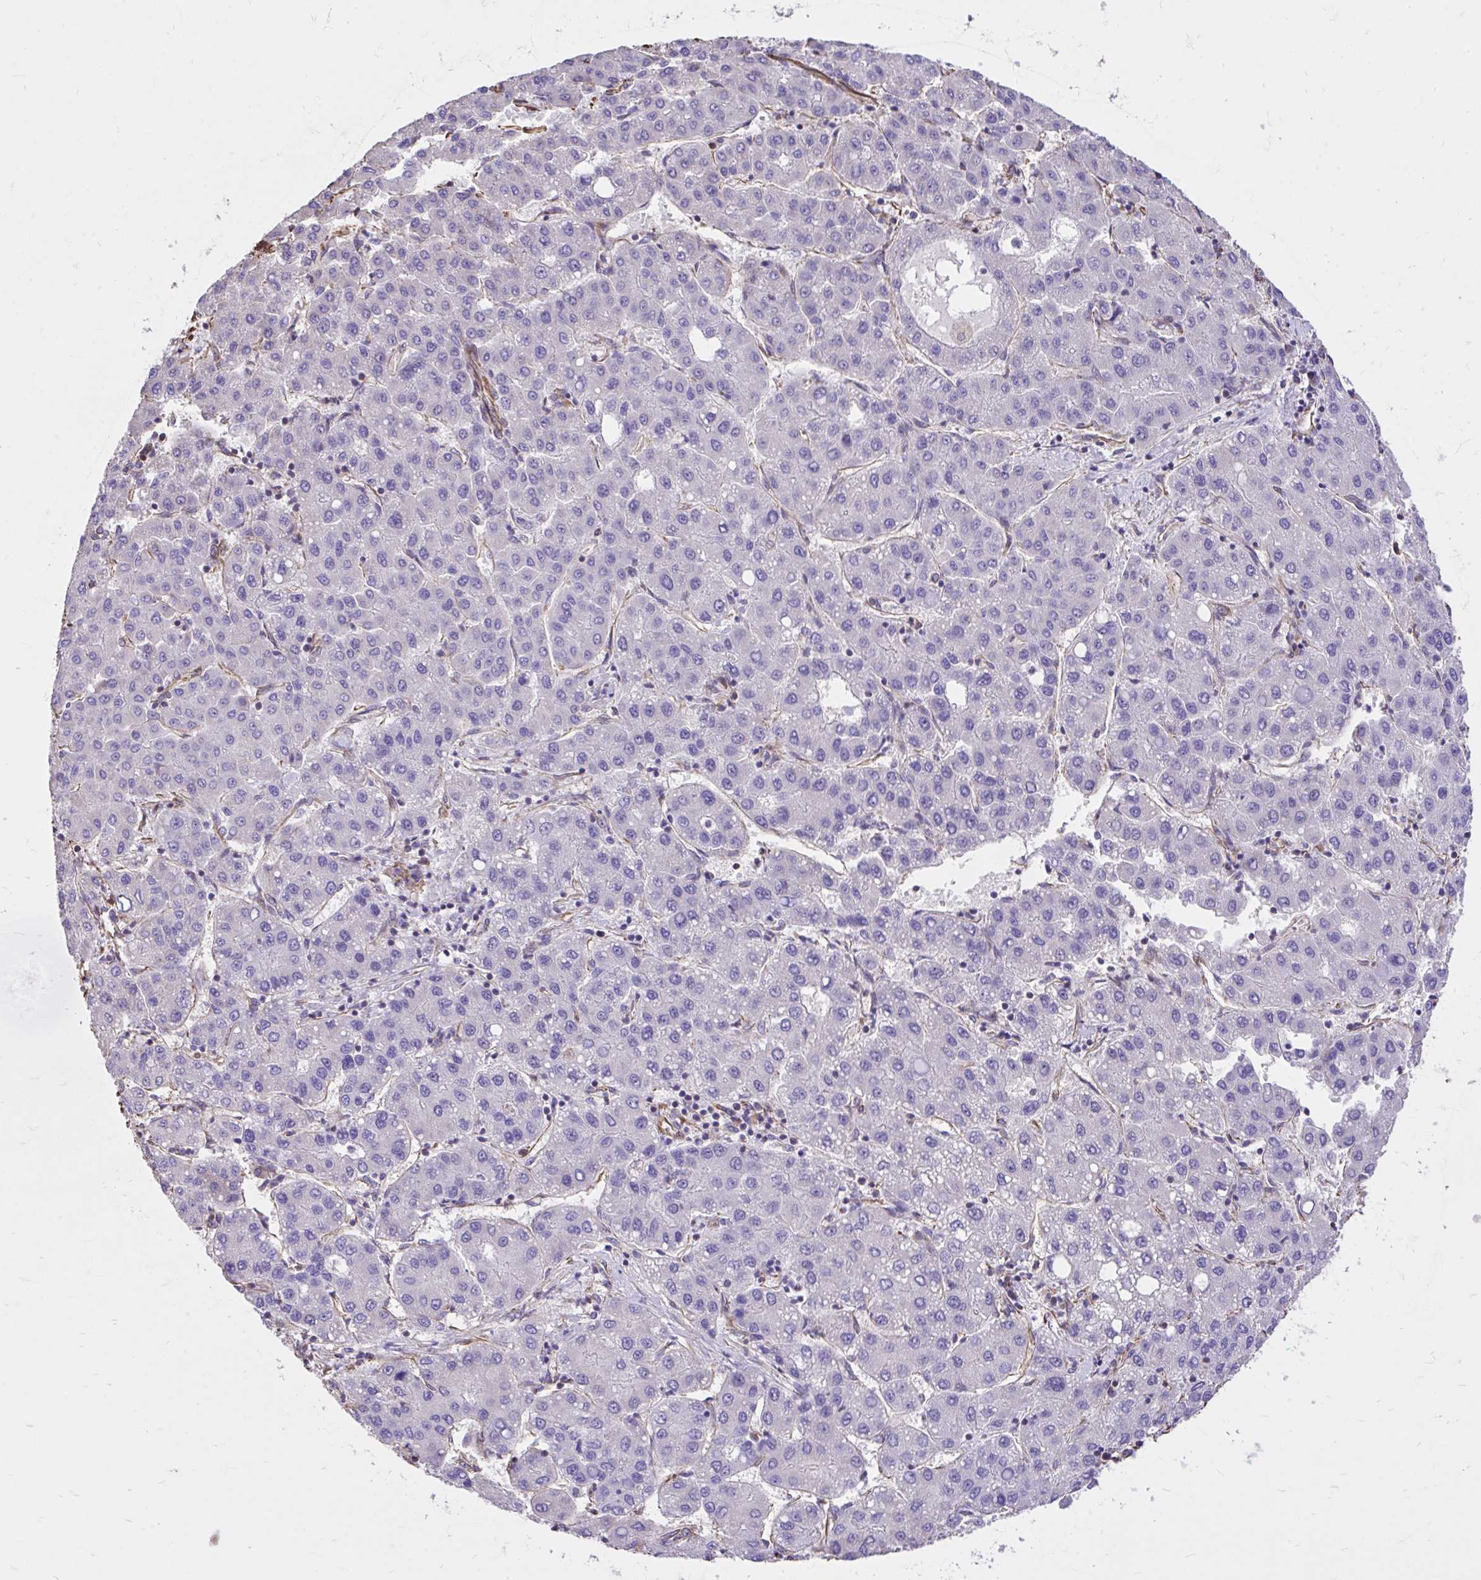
{"staining": {"intensity": "negative", "quantity": "none", "location": "none"}, "tissue": "liver cancer", "cell_type": "Tumor cells", "image_type": "cancer", "snomed": [{"axis": "morphology", "description": "Carcinoma, Hepatocellular, NOS"}, {"axis": "topography", "description": "Liver"}], "caption": "Tumor cells show no significant protein positivity in liver cancer.", "gene": "RNF103", "patient": {"sex": "male", "age": 65}}